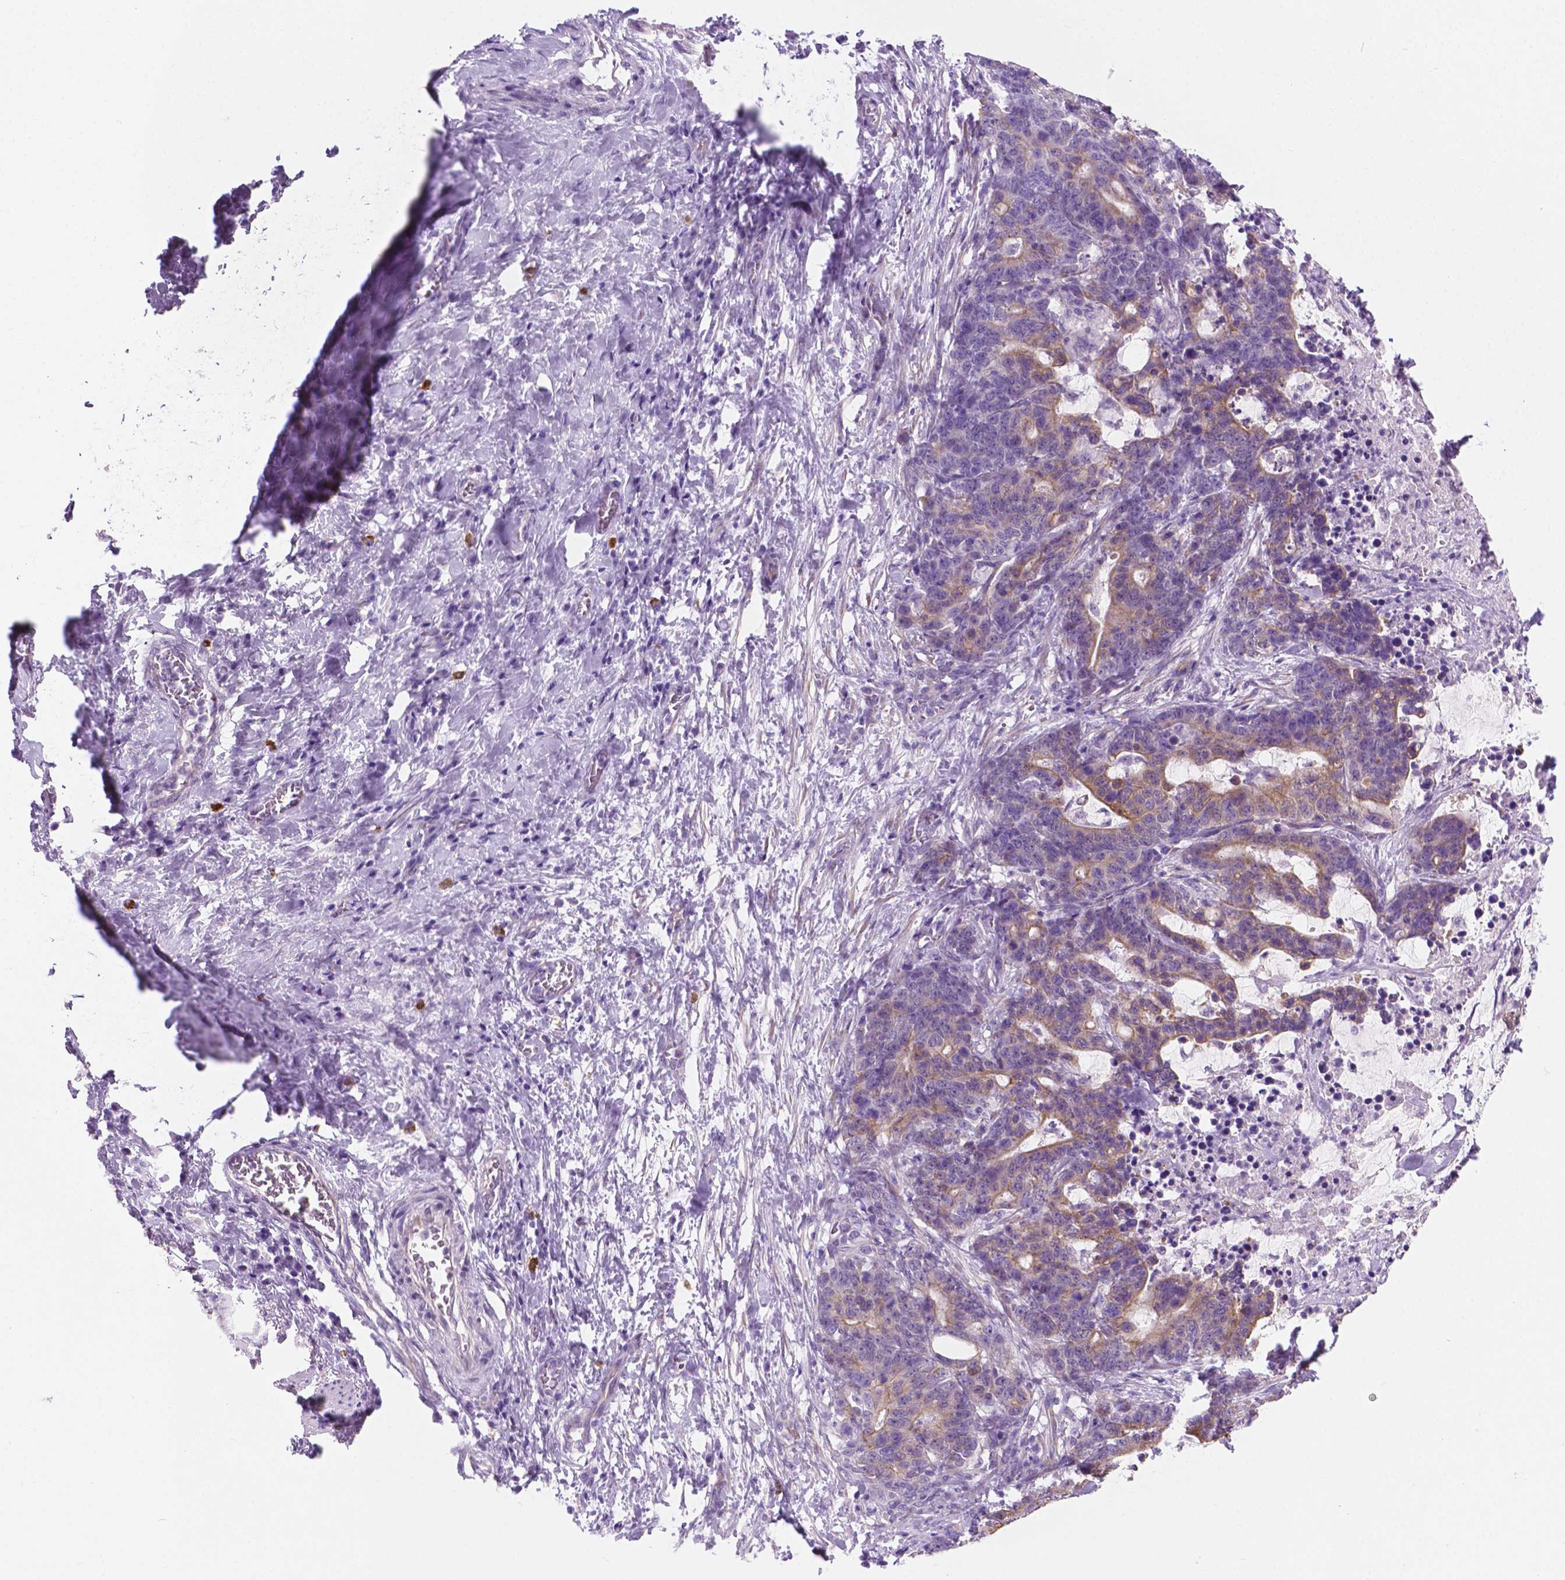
{"staining": {"intensity": "weak", "quantity": "25%-75%", "location": "cytoplasmic/membranous"}, "tissue": "stomach cancer", "cell_type": "Tumor cells", "image_type": "cancer", "snomed": [{"axis": "morphology", "description": "Normal tissue, NOS"}, {"axis": "morphology", "description": "Adenocarcinoma, NOS"}, {"axis": "topography", "description": "Stomach"}], "caption": "Immunohistochemistry (IHC) (DAB (3,3'-diaminobenzidine)) staining of stomach cancer (adenocarcinoma) shows weak cytoplasmic/membranous protein staining in approximately 25%-75% of tumor cells. (IHC, brightfield microscopy, high magnification).", "gene": "EPPK1", "patient": {"sex": "female", "age": 64}}